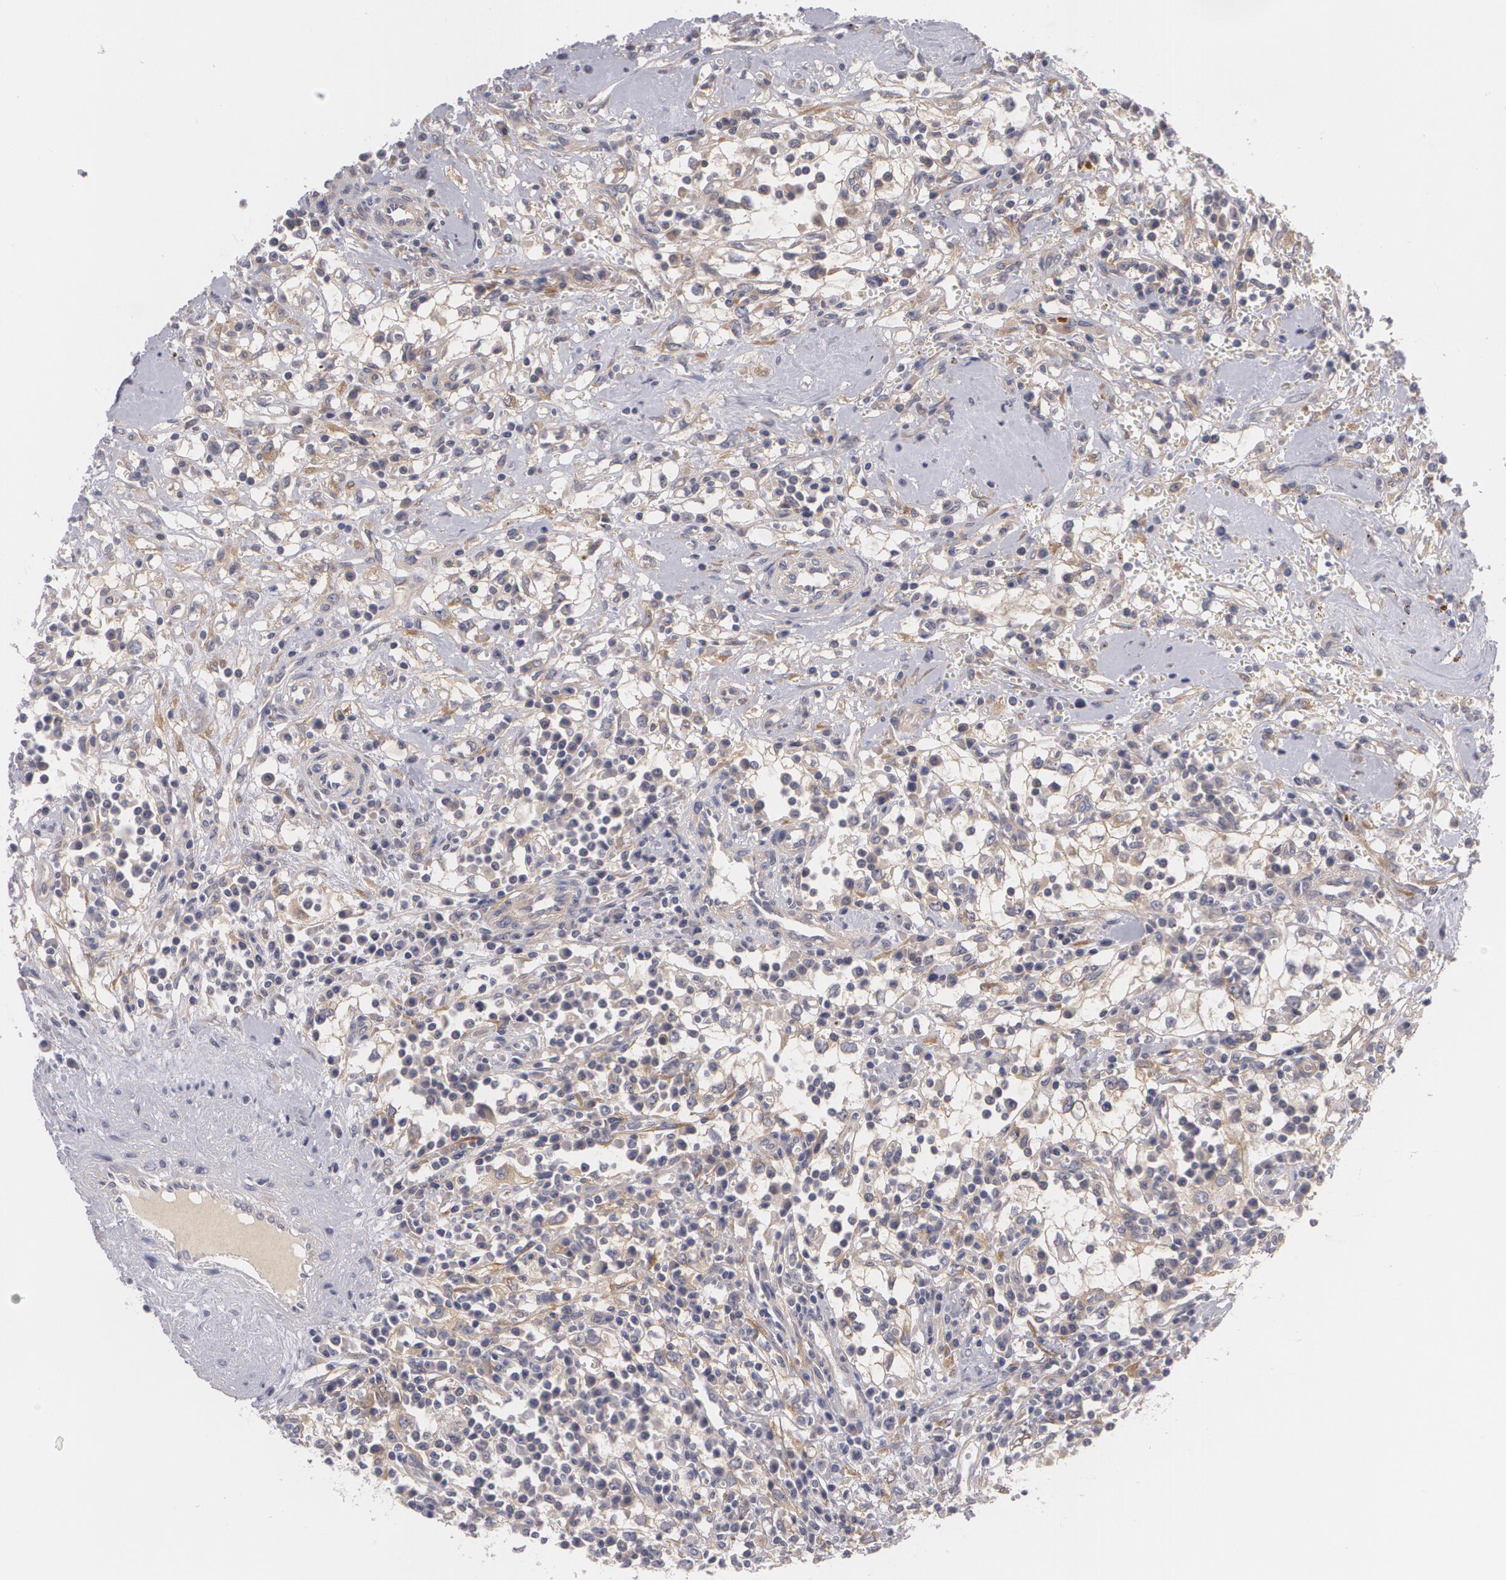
{"staining": {"intensity": "weak", "quantity": "25%-75%", "location": "cytoplasmic/membranous"}, "tissue": "renal cancer", "cell_type": "Tumor cells", "image_type": "cancer", "snomed": [{"axis": "morphology", "description": "Adenocarcinoma, NOS"}, {"axis": "topography", "description": "Kidney"}], "caption": "Renal cancer (adenocarcinoma) stained with DAB (3,3'-diaminobenzidine) immunohistochemistry (IHC) exhibits low levels of weak cytoplasmic/membranous staining in about 25%-75% of tumor cells. (brown staining indicates protein expression, while blue staining denotes nuclei).", "gene": "CASK", "patient": {"sex": "male", "age": 82}}